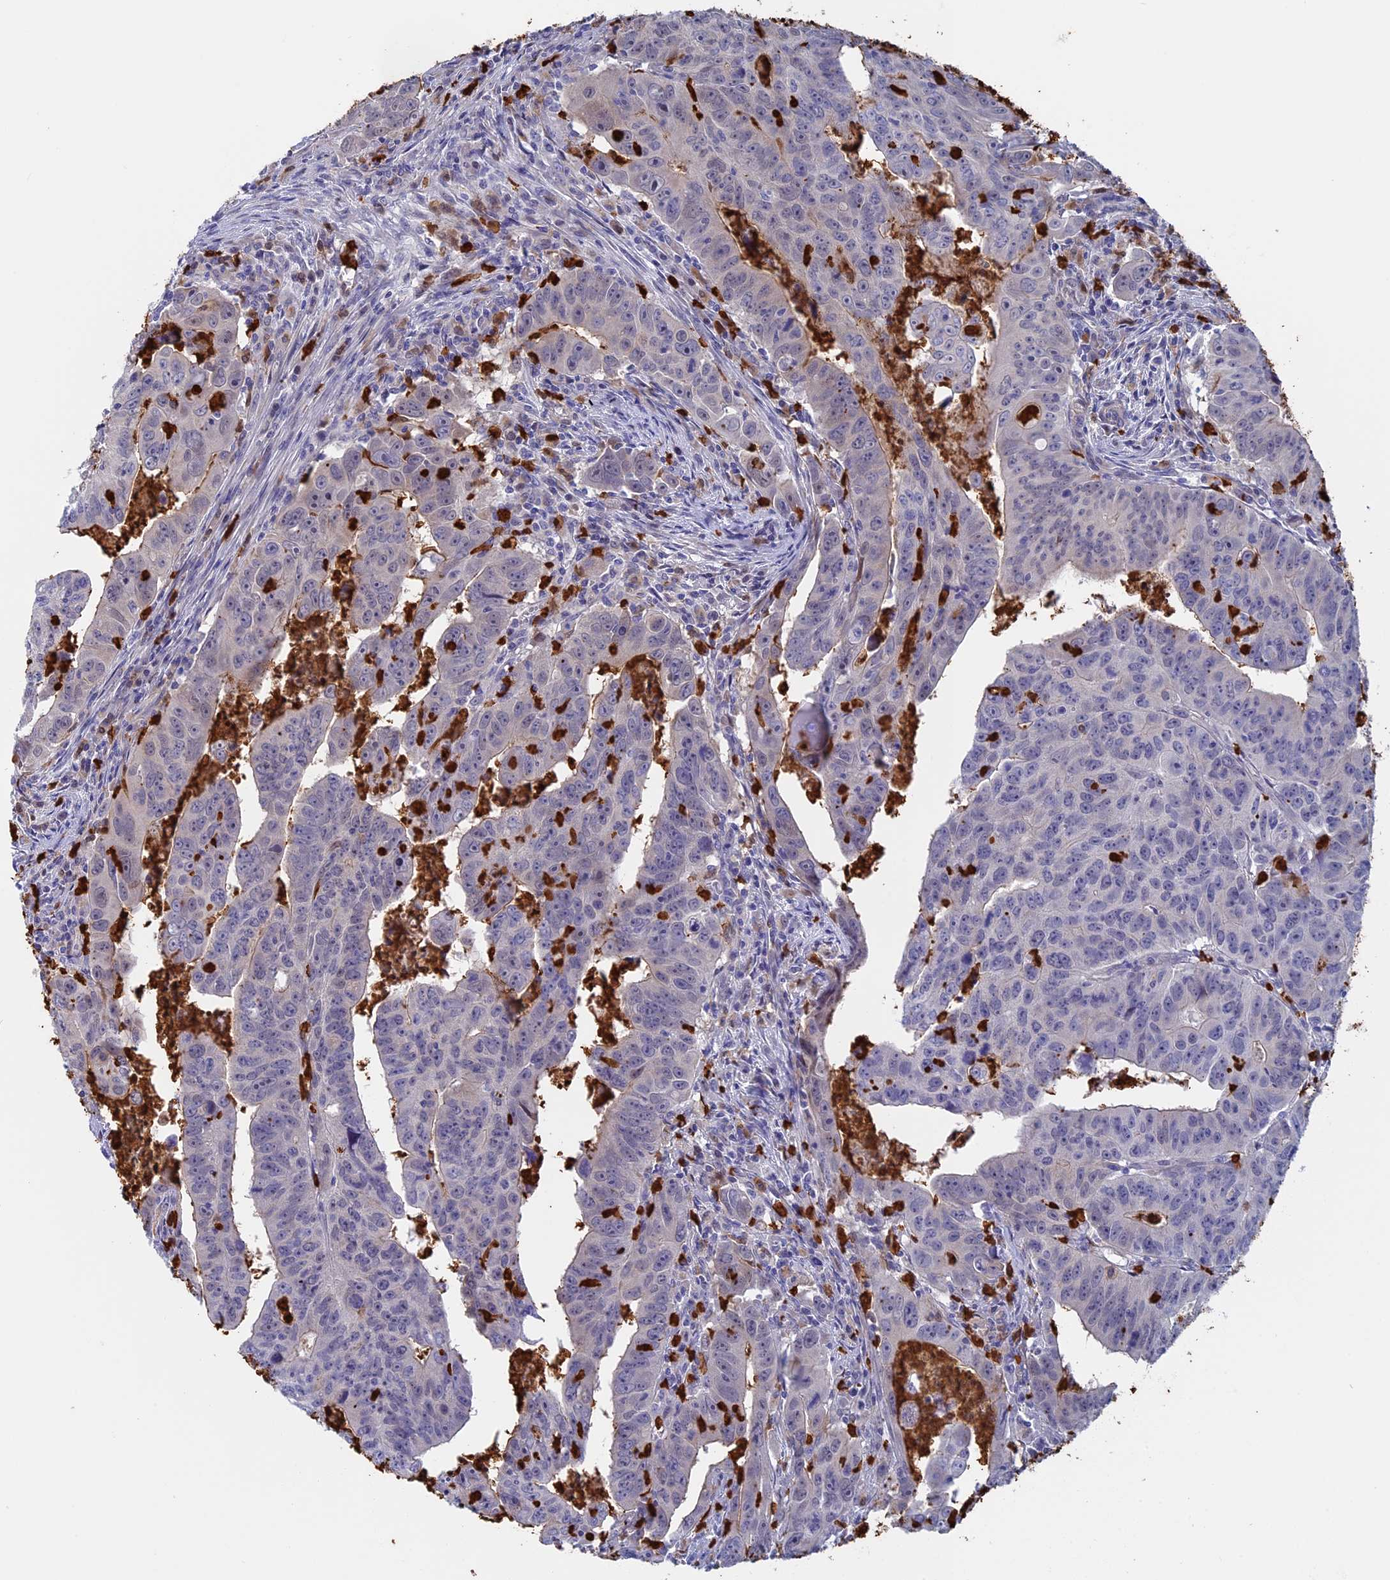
{"staining": {"intensity": "negative", "quantity": "none", "location": "none"}, "tissue": "colorectal cancer", "cell_type": "Tumor cells", "image_type": "cancer", "snomed": [{"axis": "morphology", "description": "Adenocarcinoma, NOS"}, {"axis": "topography", "description": "Rectum"}], "caption": "Tumor cells are negative for brown protein staining in colorectal adenocarcinoma.", "gene": "SLC26A1", "patient": {"sex": "male", "age": 69}}